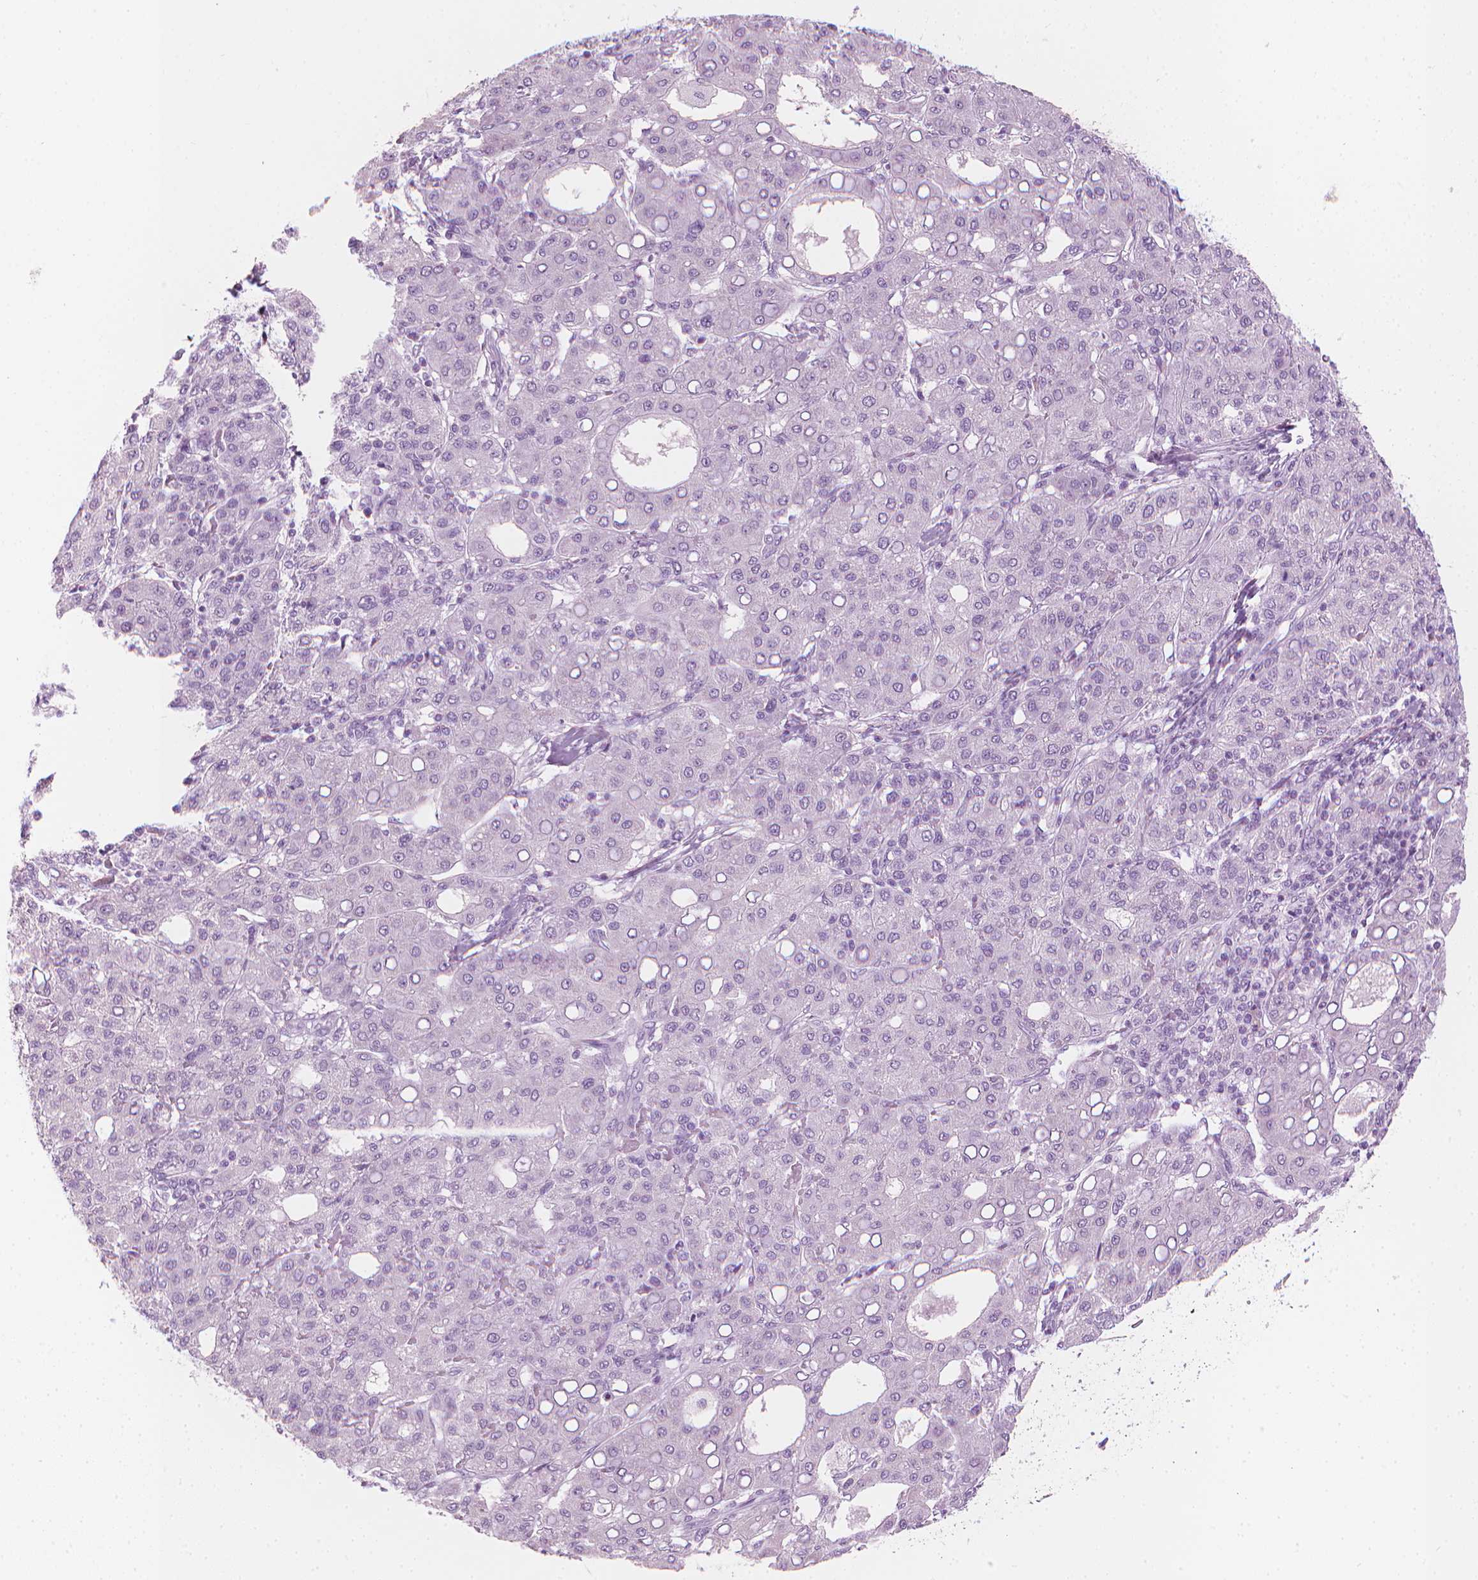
{"staining": {"intensity": "negative", "quantity": "none", "location": "none"}, "tissue": "liver cancer", "cell_type": "Tumor cells", "image_type": "cancer", "snomed": [{"axis": "morphology", "description": "Carcinoma, Hepatocellular, NOS"}, {"axis": "topography", "description": "Liver"}], "caption": "Tumor cells show no significant positivity in liver cancer (hepatocellular carcinoma).", "gene": "SCG3", "patient": {"sex": "male", "age": 65}}